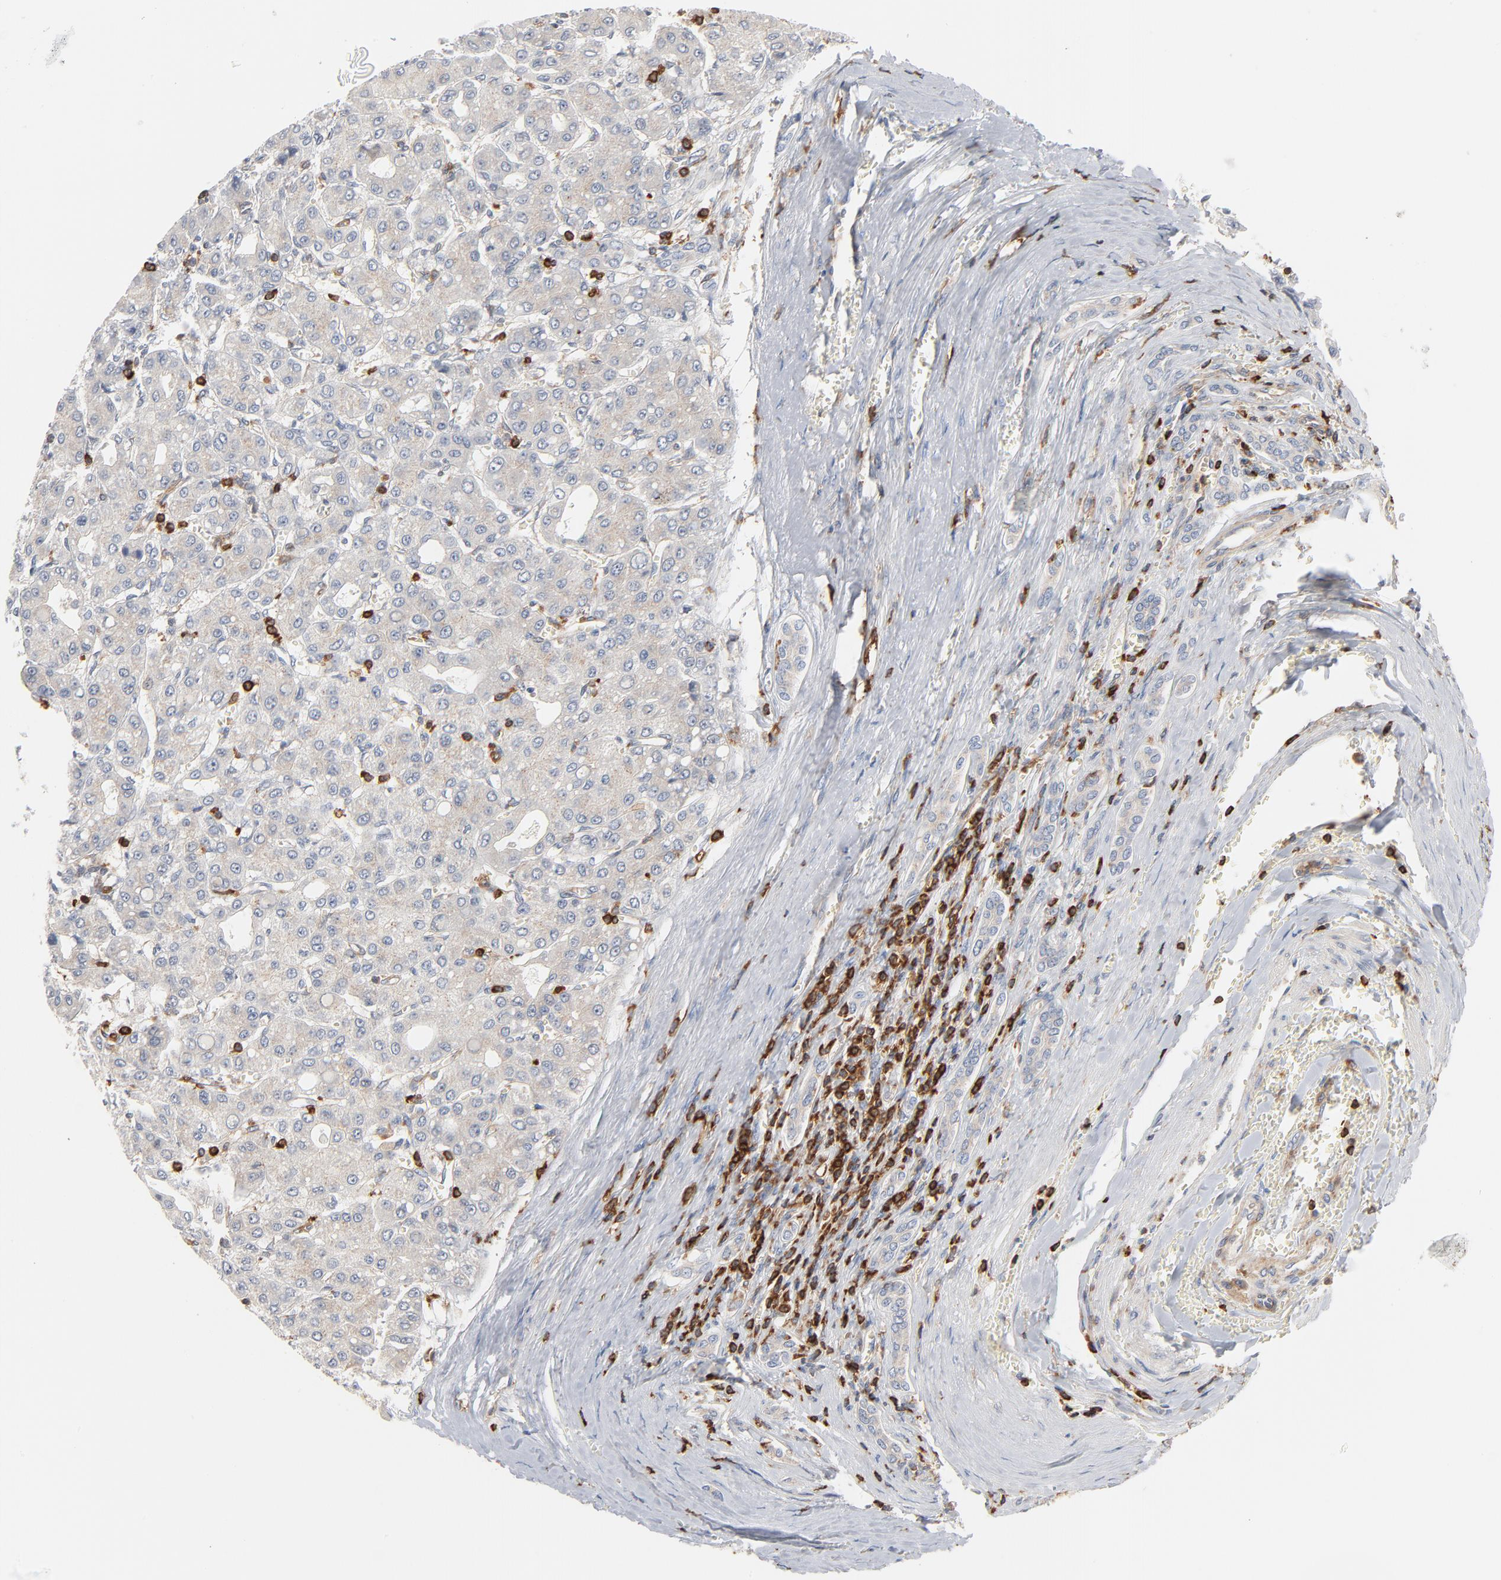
{"staining": {"intensity": "negative", "quantity": "none", "location": "none"}, "tissue": "liver cancer", "cell_type": "Tumor cells", "image_type": "cancer", "snomed": [{"axis": "morphology", "description": "Carcinoma, Hepatocellular, NOS"}, {"axis": "topography", "description": "Liver"}], "caption": "Human liver cancer stained for a protein using immunohistochemistry (IHC) exhibits no staining in tumor cells.", "gene": "SH3KBP1", "patient": {"sex": "male", "age": 69}}